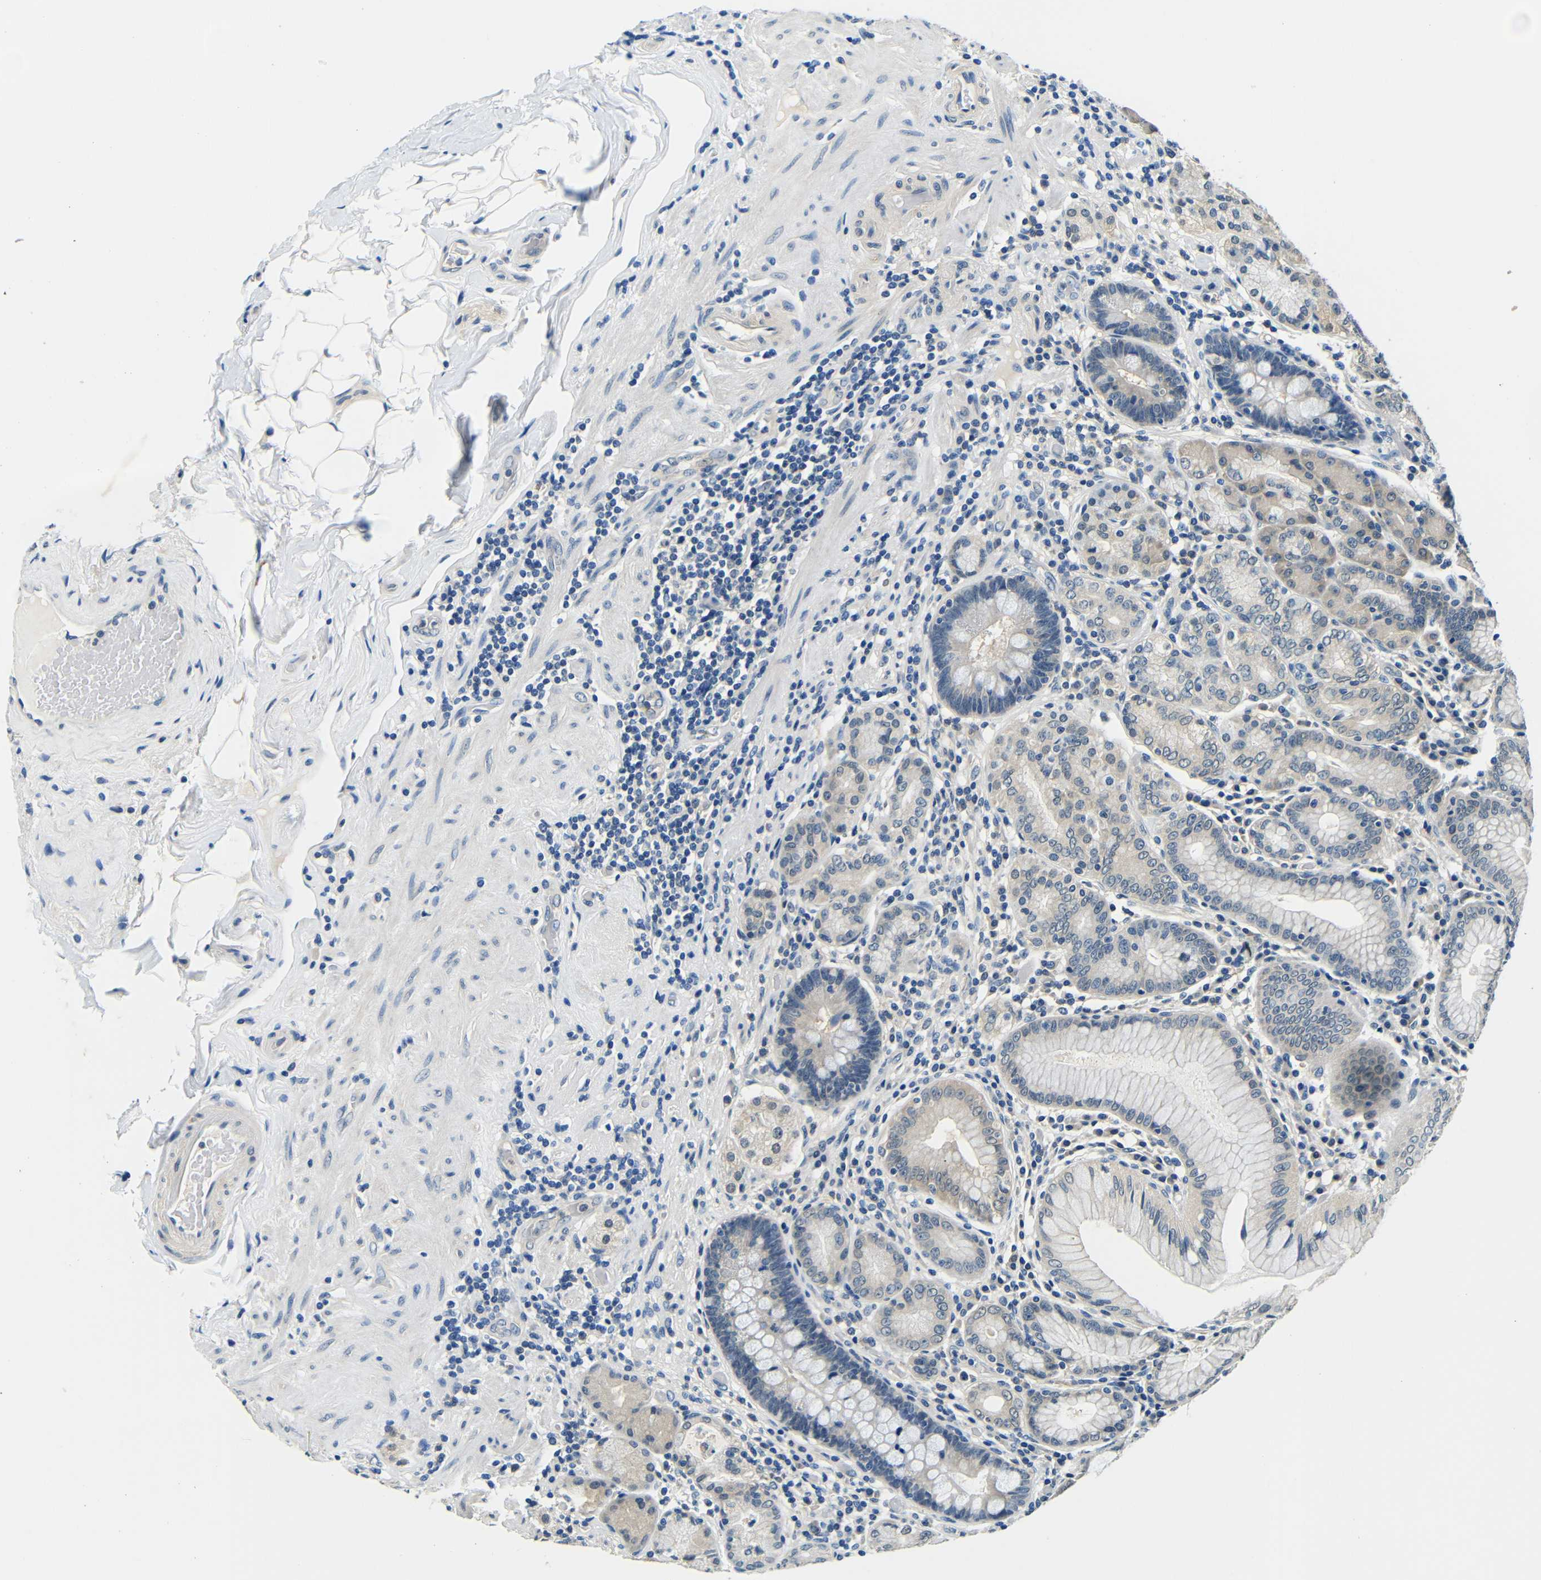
{"staining": {"intensity": "weak", "quantity": "25%-75%", "location": "cytoplasmic/membranous"}, "tissue": "stomach", "cell_type": "Glandular cells", "image_type": "normal", "snomed": [{"axis": "morphology", "description": "Normal tissue, NOS"}, {"axis": "topography", "description": "Stomach, lower"}], "caption": "An immunohistochemistry (IHC) photomicrograph of normal tissue is shown. Protein staining in brown highlights weak cytoplasmic/membranous positivity in stomach within glandular cells. Immunohistochemistry stains the protein in brown and the nuclei are stained blue.", "gene": "ADAP1", "patient": {"sex": "female", "age": 76}}